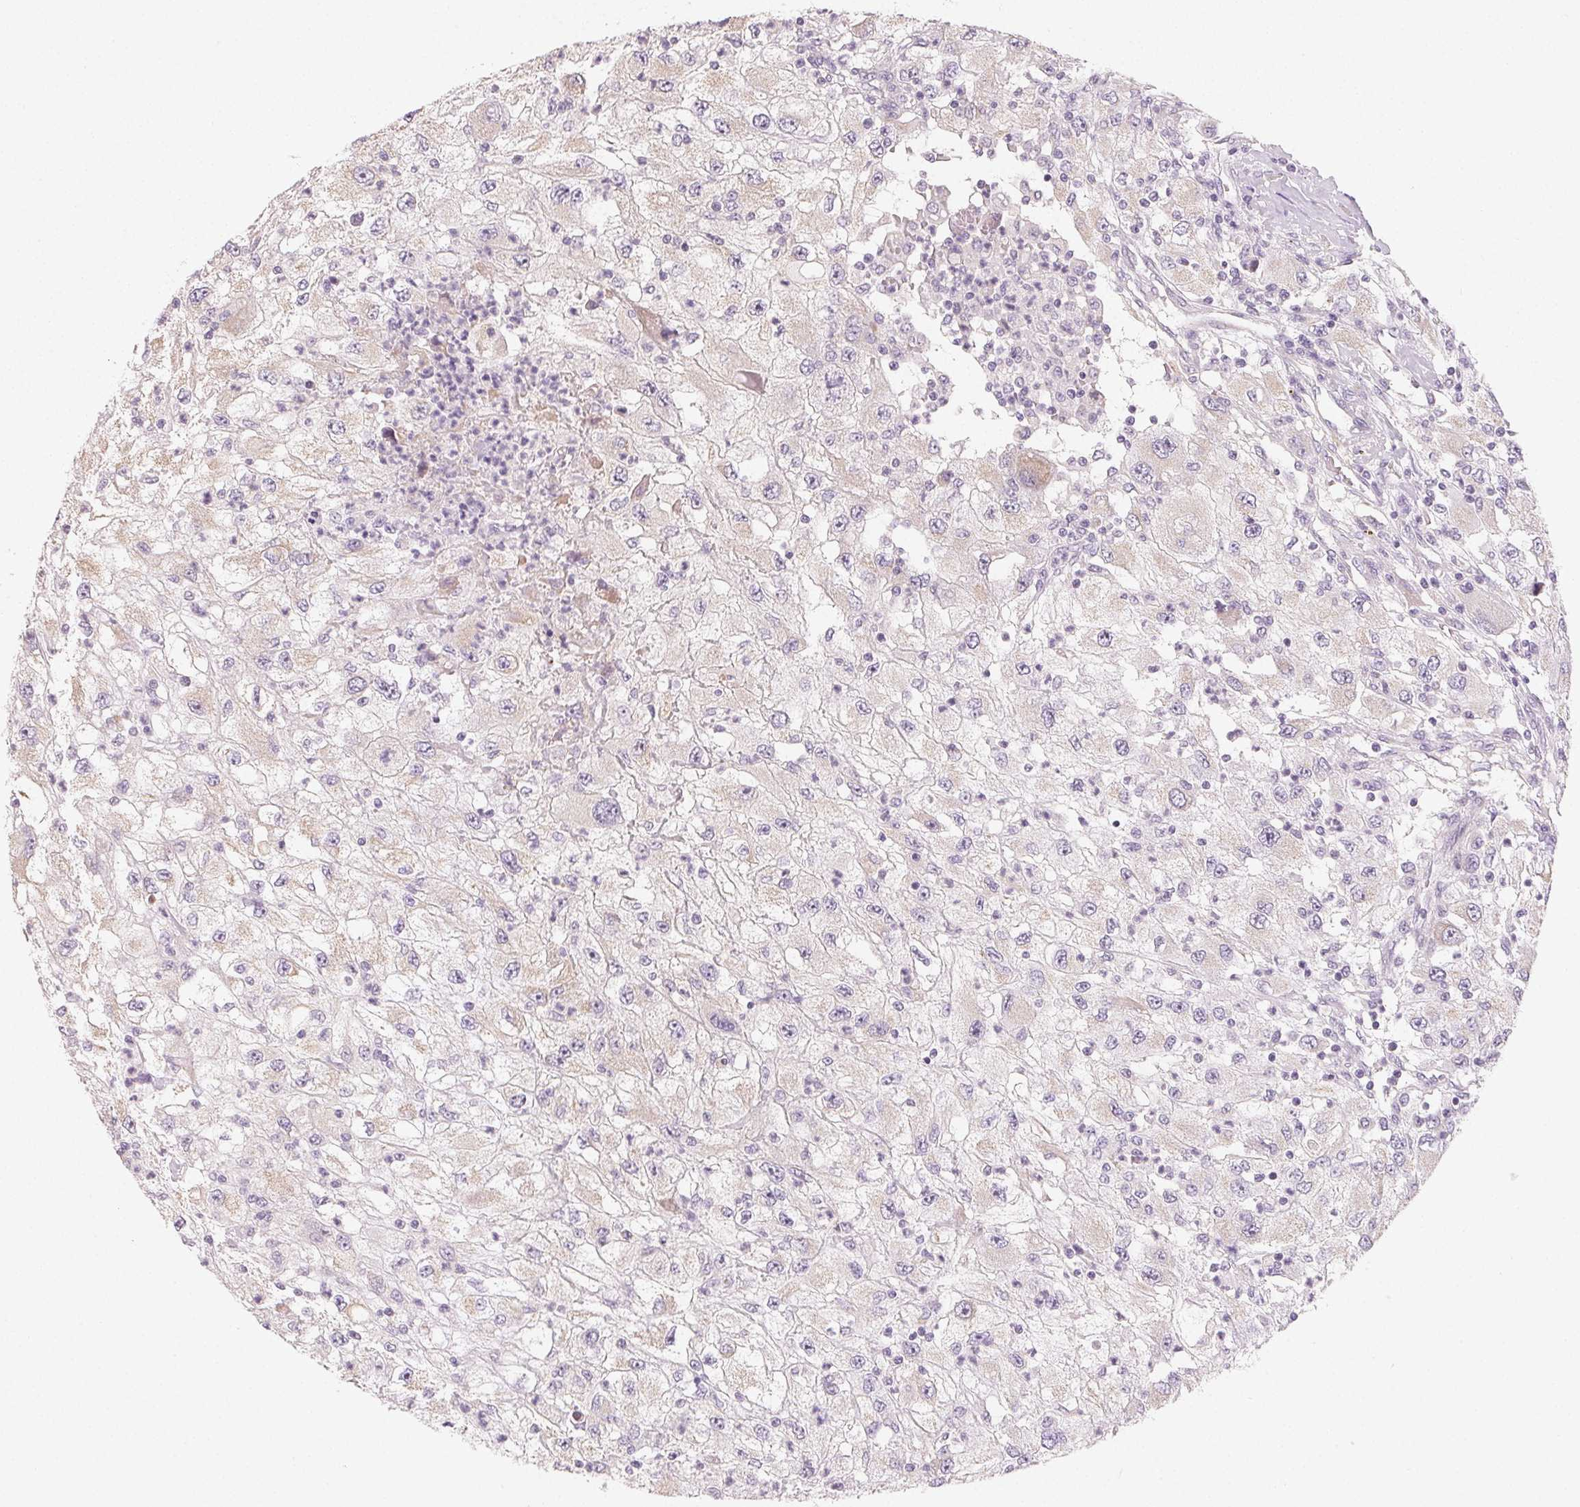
{"staining": {"intensity": "negative", "quantity": "none", "location": "none"}, "tissue": "renal cancer", "cell_type": "Tumor cells", "image_type": "cancer", "snomed": [{"axis": "morphology", "description": "Adenocarcinoma, NOS"}, {"axis": "topography", "description": "Kidney"}], "caption": "Immunohistochemistry (IHC) micrograph of renal cancer stained for a protein (brown), which demonstrates no positivity in tumor cells.", "gene": "MYBL1", "patient": {"sex": "female", "age": 67}}